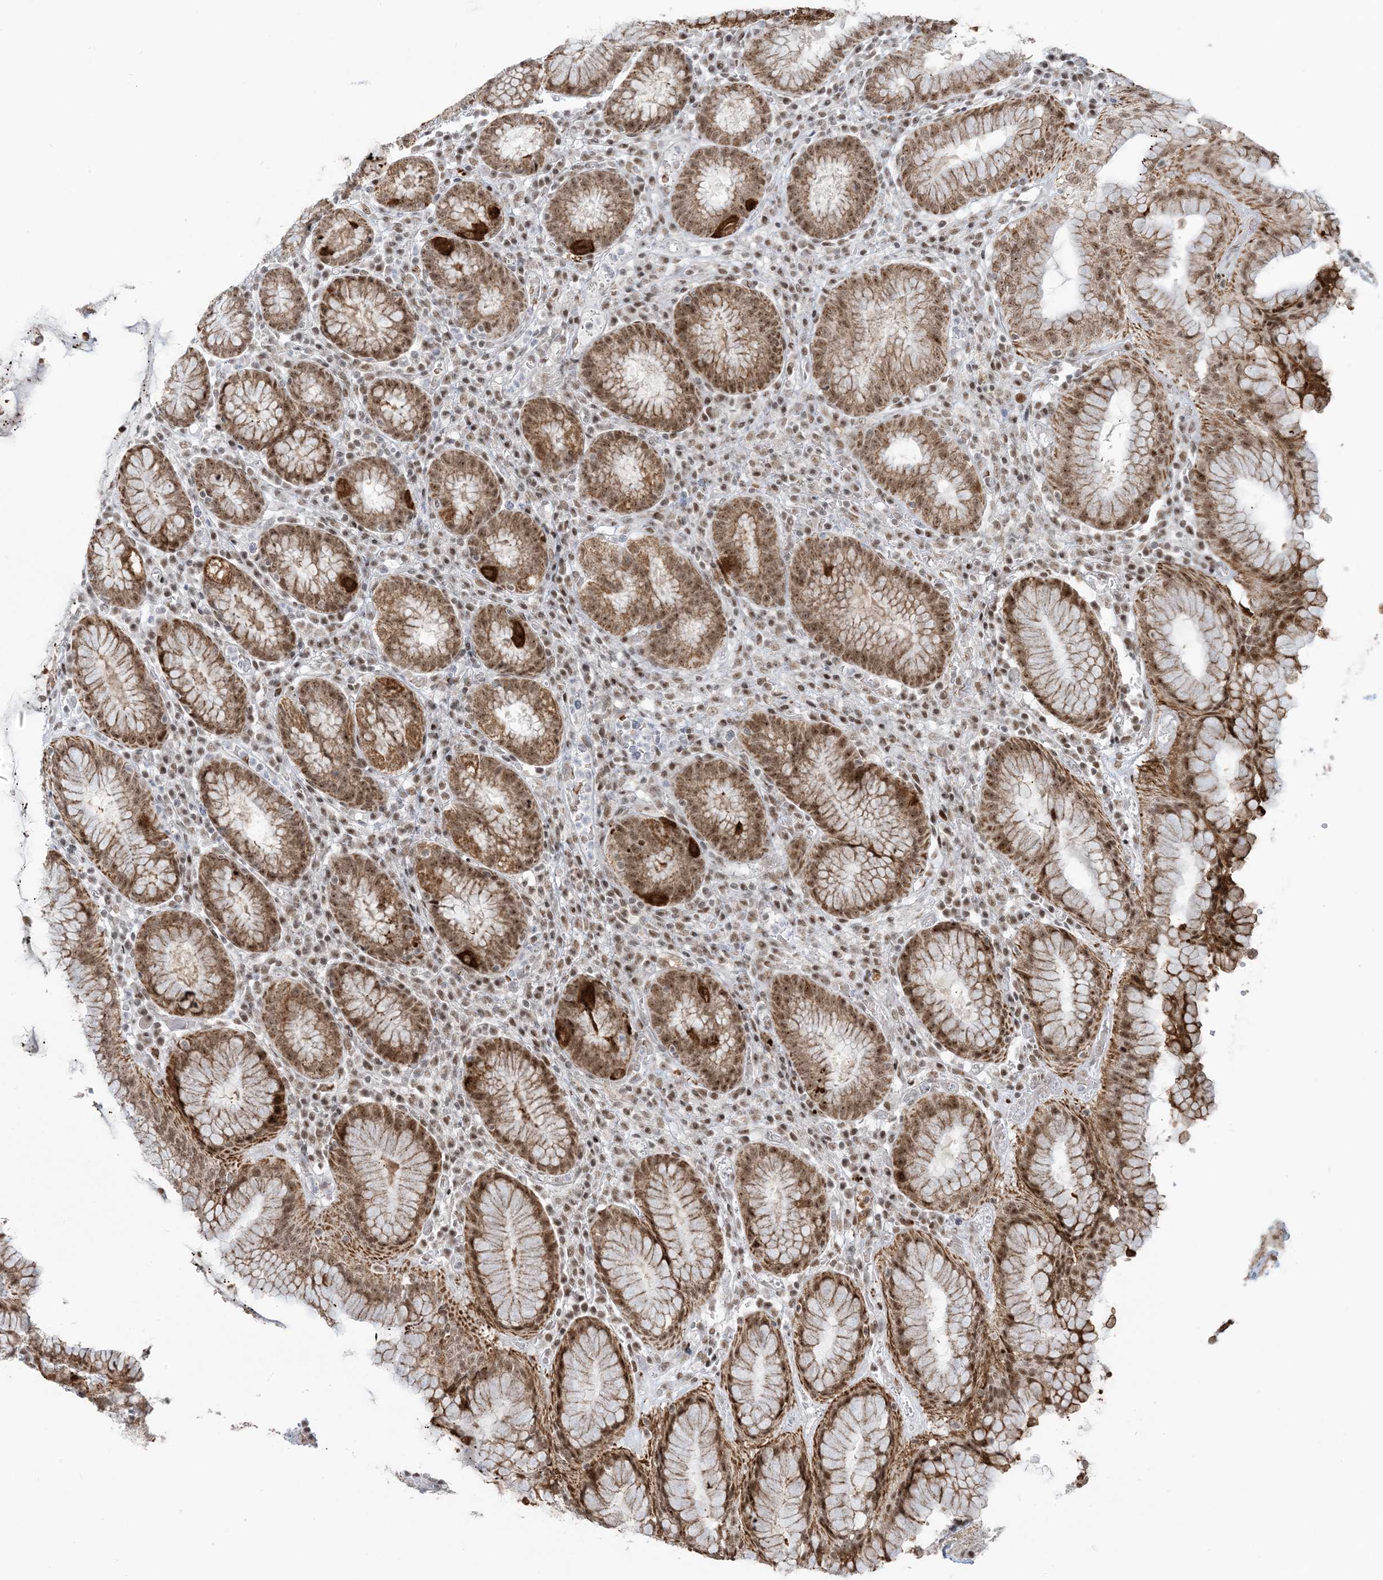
{"staining": {"intensity": "moderate", "quantity": ">75%", "location": "cytoplasmic/membranous,nuclear"}, "tissue": "stomach", "cell_type": "Glandular cells", "image_type": "normal", "snomed": [{"axis": "morphology", "description": "Normal tissue, NOS"}, {"axis": "topography", "description": "Stomach"}, {"axis": "topography", "description": "Stomach, lower"}], "caption": "The photomicrograph reveals immunohistochemical staining of benign stomach. There is moderate cytoplasmic/membranous,nuclear positivity is appreciated in about >75% of glandular cells.", "gene": "ECT2L", "patient": {"sex": "female", "age": 56}}